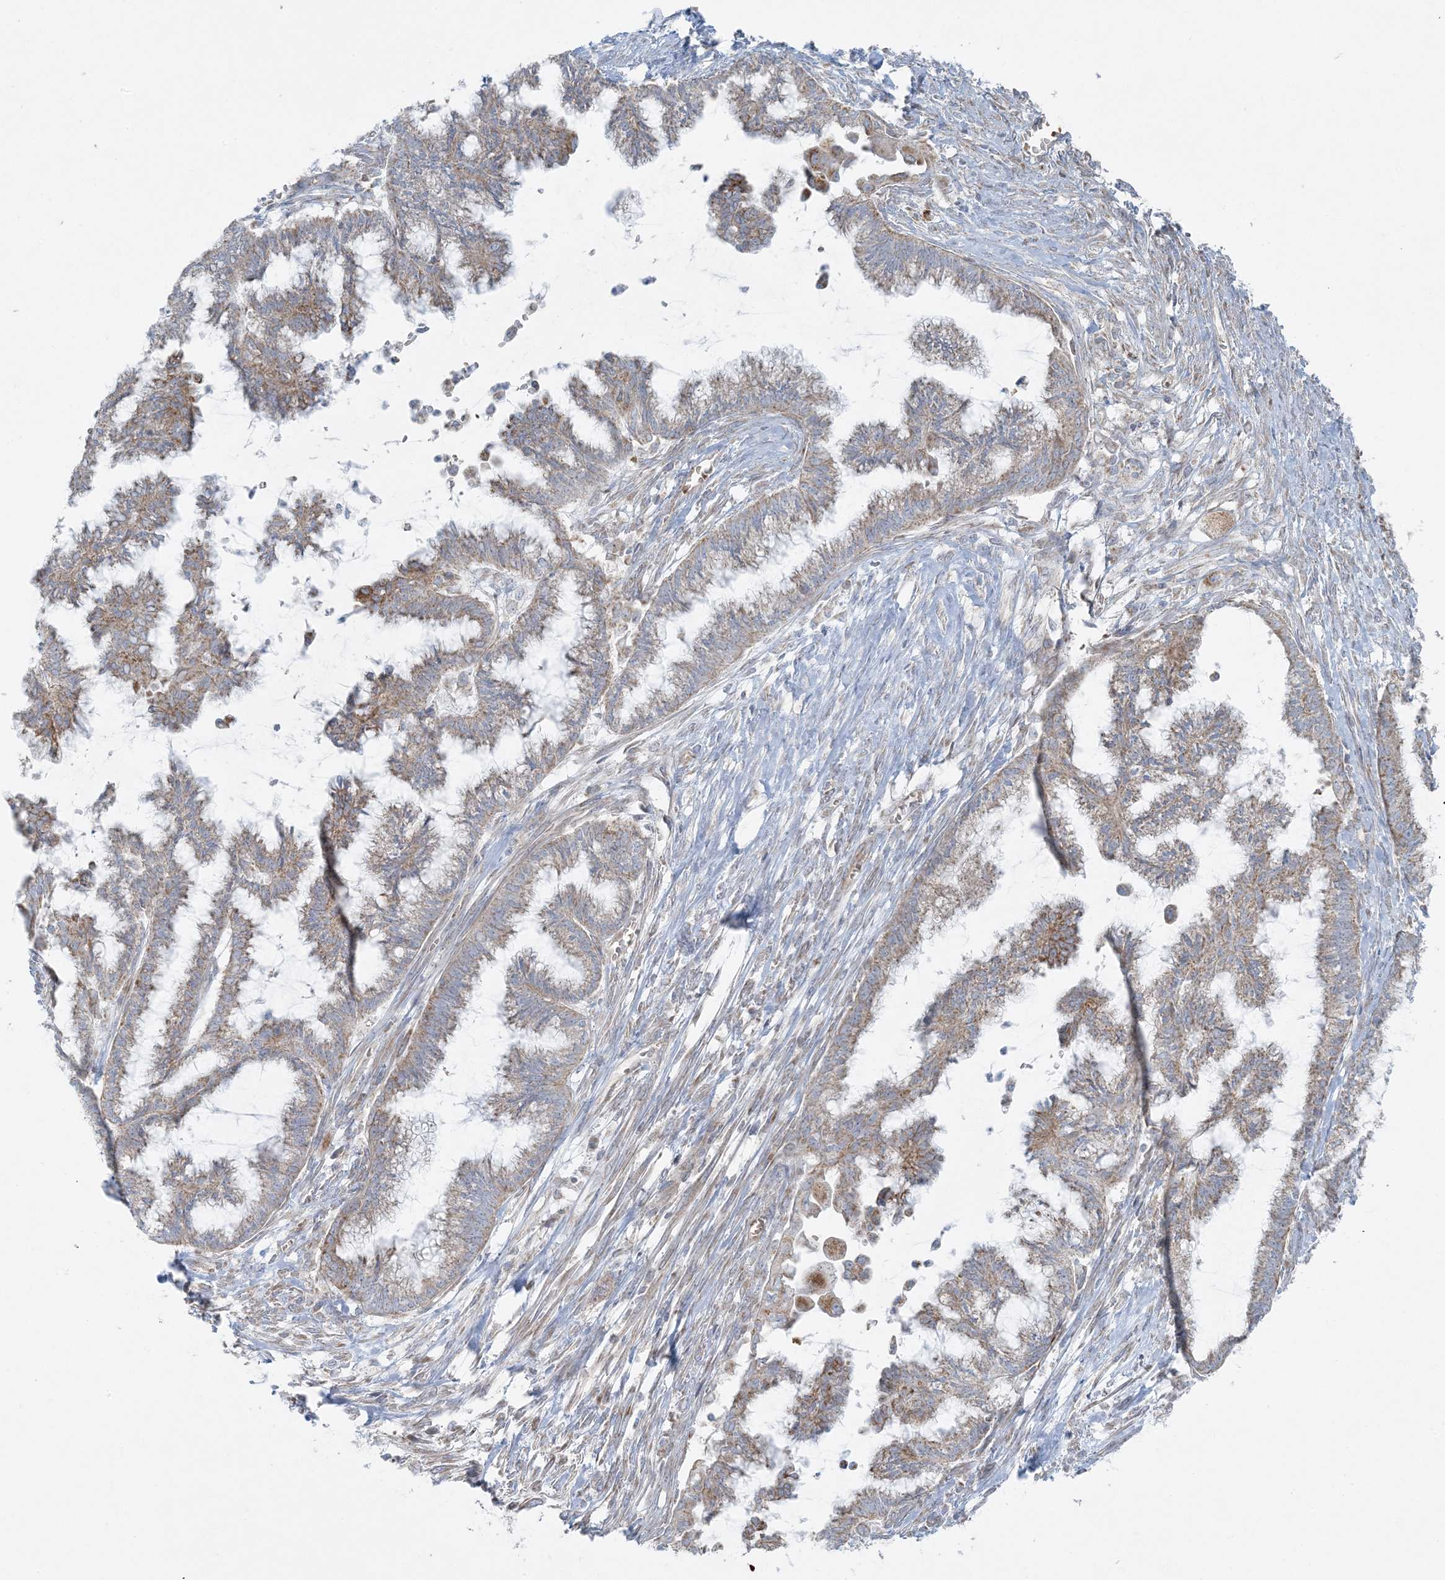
{"staining": {"intensity": "moderate", "quantity": ">75%", "location": "cytoplasmic/membranous"}, "tissue": "endometrial cancer", "cell_type": "Tumor cells", "image_type": "cancer", "snomed": [{"axis": "morphology", "description": "Adenocarcinoma, NOS"}, {"axis": "topography", "description": "Endometrium"}], "caption": "A brown stain labels moderate cytoplasmic/membranous expression of a protein in endometrial cancer tumor cells.", "gene": "PIK3R4", "patient": {"sex": "female", "age": 86}}